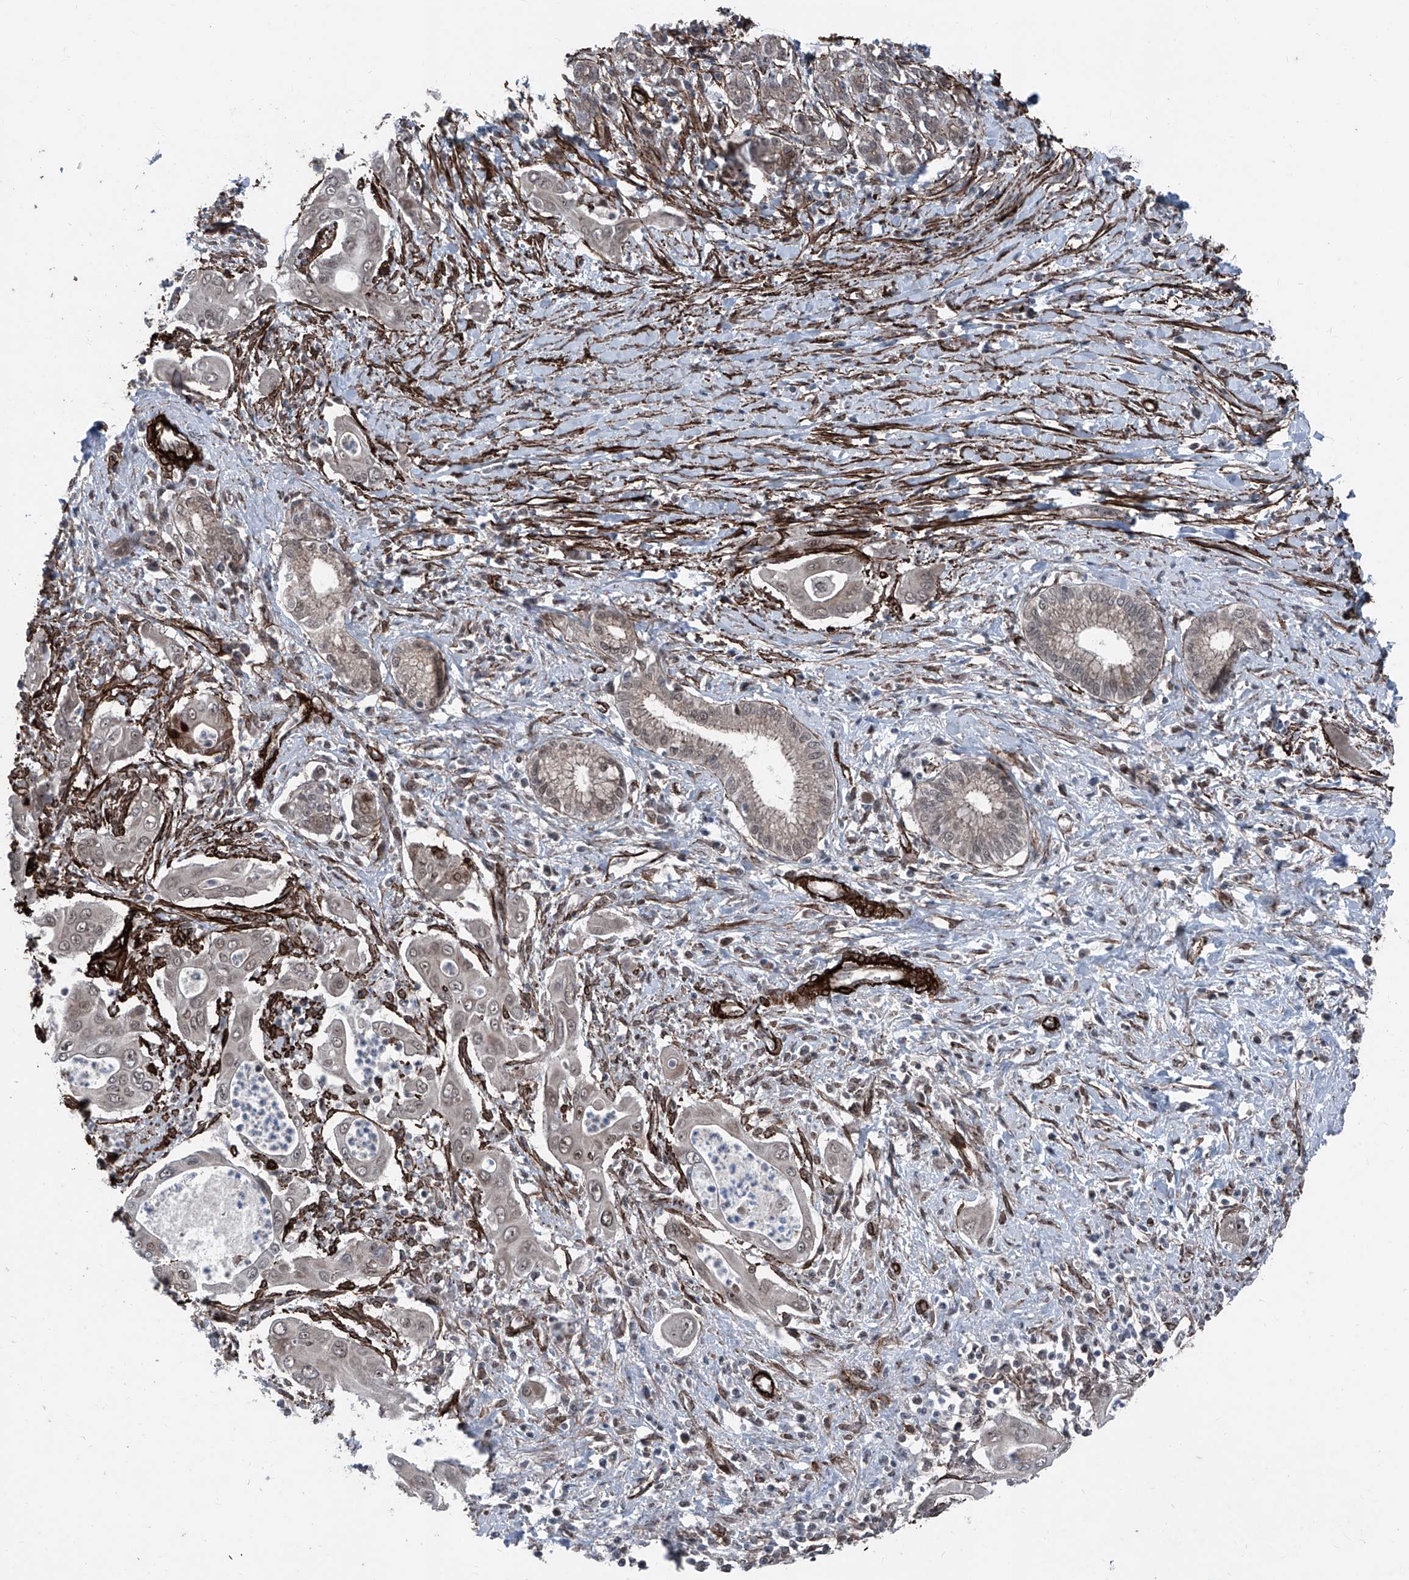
{"staining": {"intensity": "weak", "quantity": "25%-75%", "location": "nuclear"}, "tissue": "pancreatic cancer", "cell_type": "Tumor cells", "image_type": "cancer", "snomed": [{"axis": "morphology", "description": "Adenocarcinoma, NOS"}, {"axis": "topography", "description": "Pancreas"}], "caption": "Immunohistochemical staining of pancreatic cancer displays weak nuclear protein staining in approximately 25%-75% of tumor cells.", "gene": "COA7", "patient": {"sex": "male", "age": 58}}